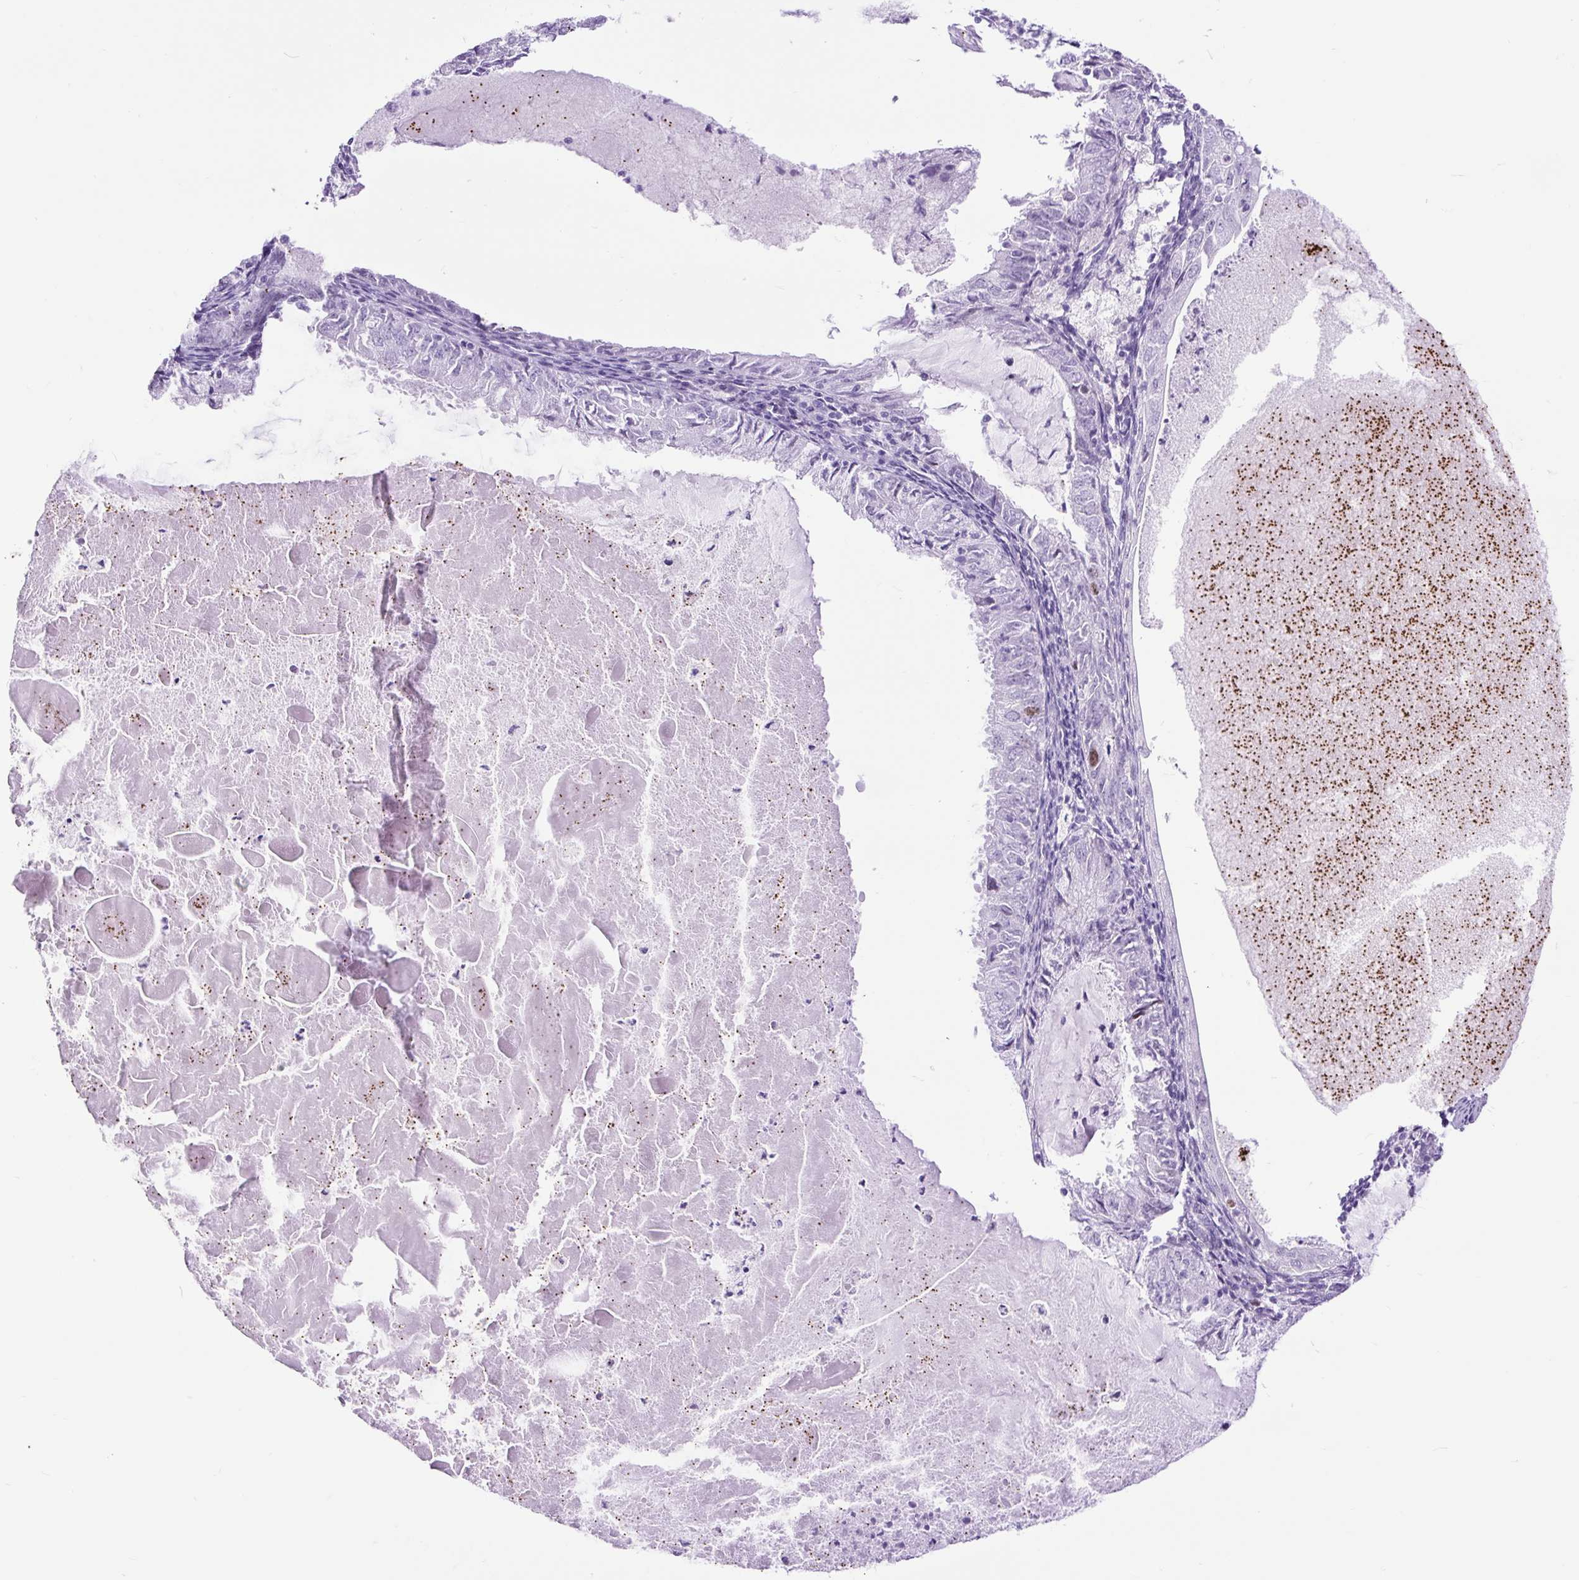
{"staining": {"intensity": "negative", "quantity": "none", "location": "none"}, "tissue": "endometrial cancer", "cell_type": "Tumor cells", "image_type": "cancer", "snomed": [{"axis": "morphology", "description": "Adenocarcinoma, NOS"}, {"axis": "topography", "description": "Endometrium"}], "caption": "Immunohistochemical staining of human endometrial adenocarcinoma reveals no significant staining in tumor cells.", "gene": "RACGAP1", "patient": {"sex": "female", "age": 57}}